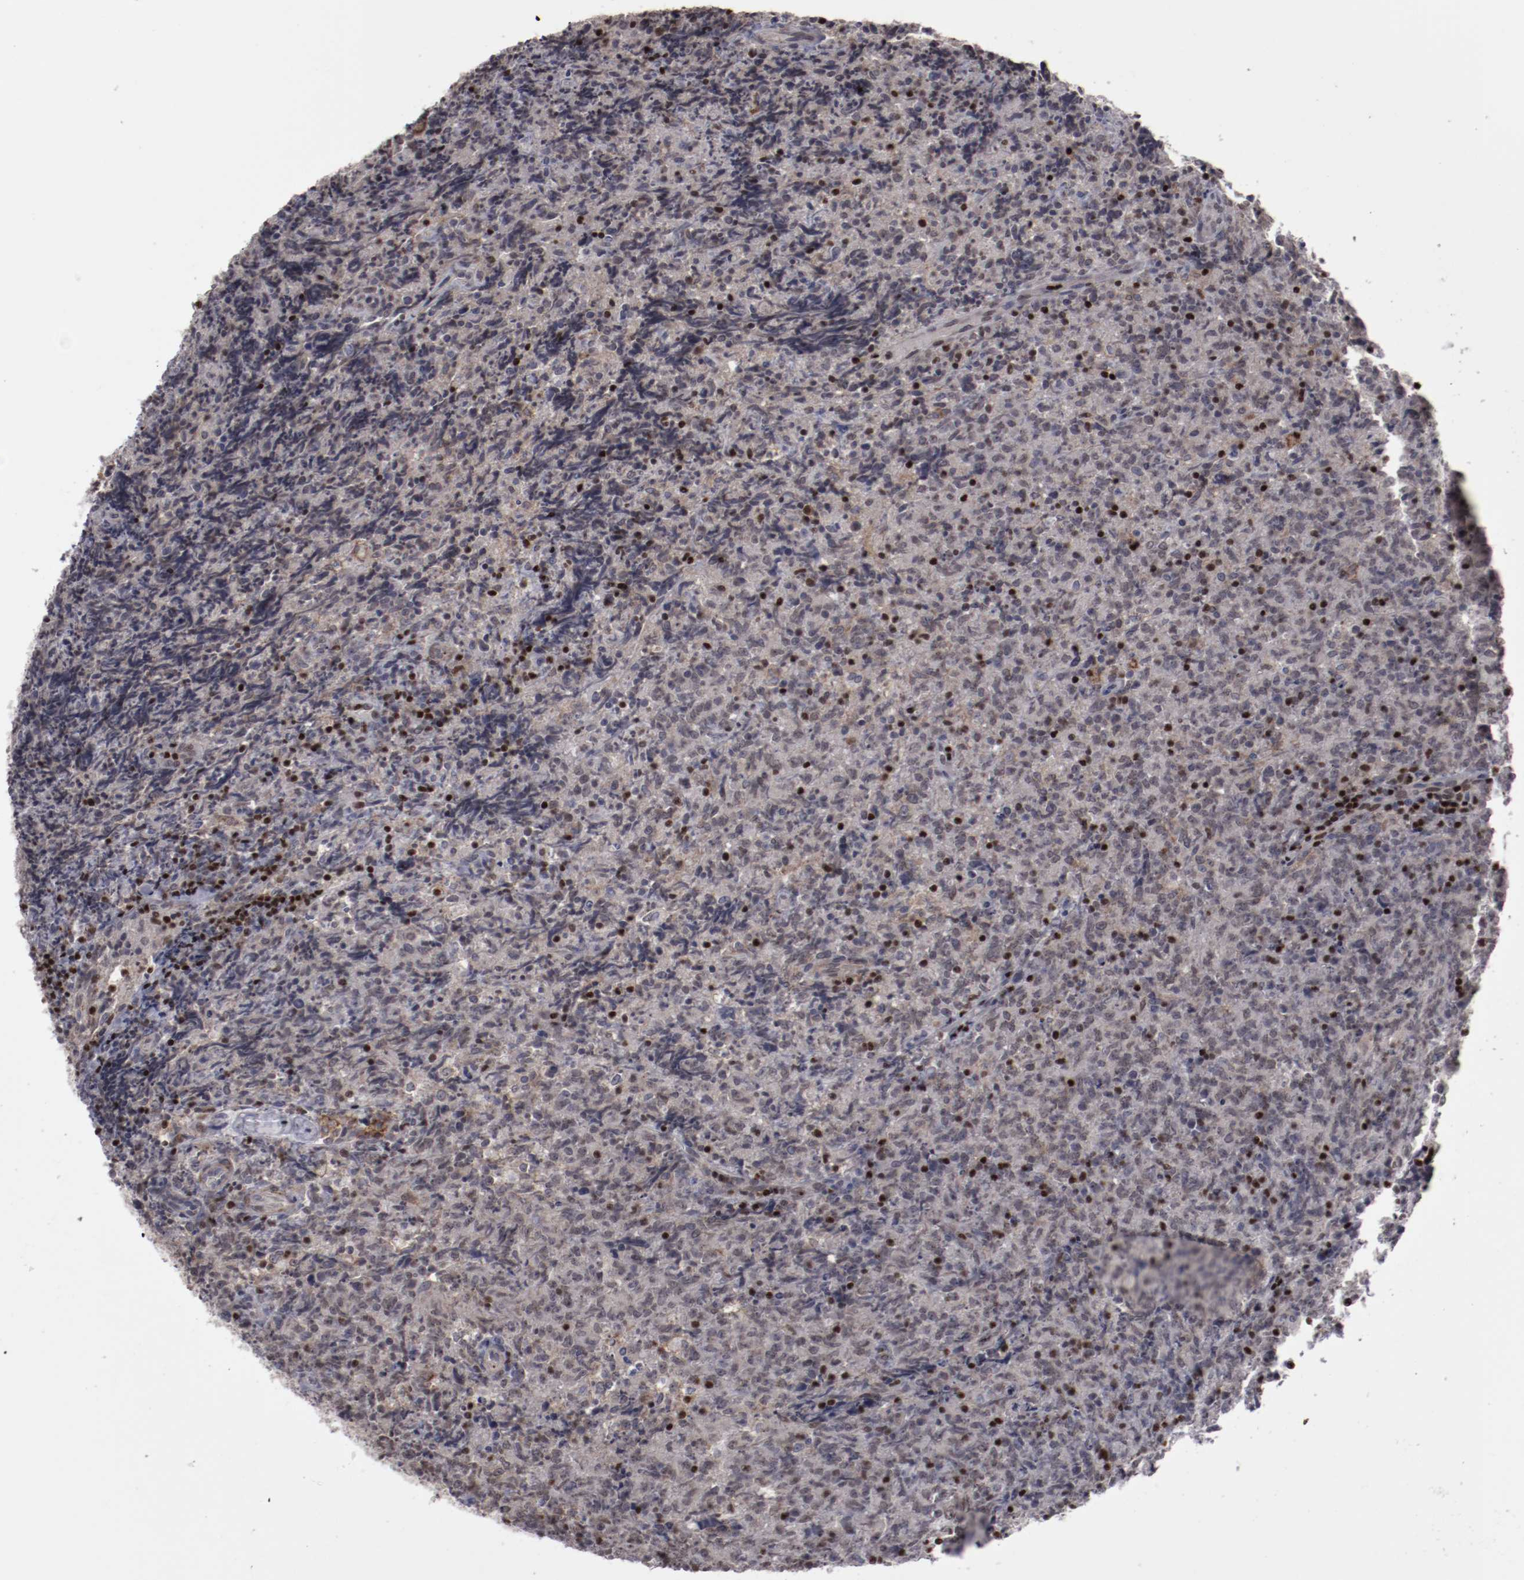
{"staining": {"intensity": "weak", "quantity": "25%-75%", "location": "cytoplasmic/membranous"}, "tissue": "lymphoma", "cell_type": "Tumor cells", "image_type": "cancer", "snomed": [{"axis": "morphology", "description": "Malignant lymphoma, non-Hodgkin's type, High grade"}, {"axis": "topography", "description": "Tonsil"}], "caption": "Human high-grade malignant lymphoma, non-Hodgkin's type stained with a brown dye displays weak cytoplasmic/membranous positive staining in approximately 25%-75% of tumor cells.", "gene": "LEF1", "patient": {"sex": "female", "age": 36}}